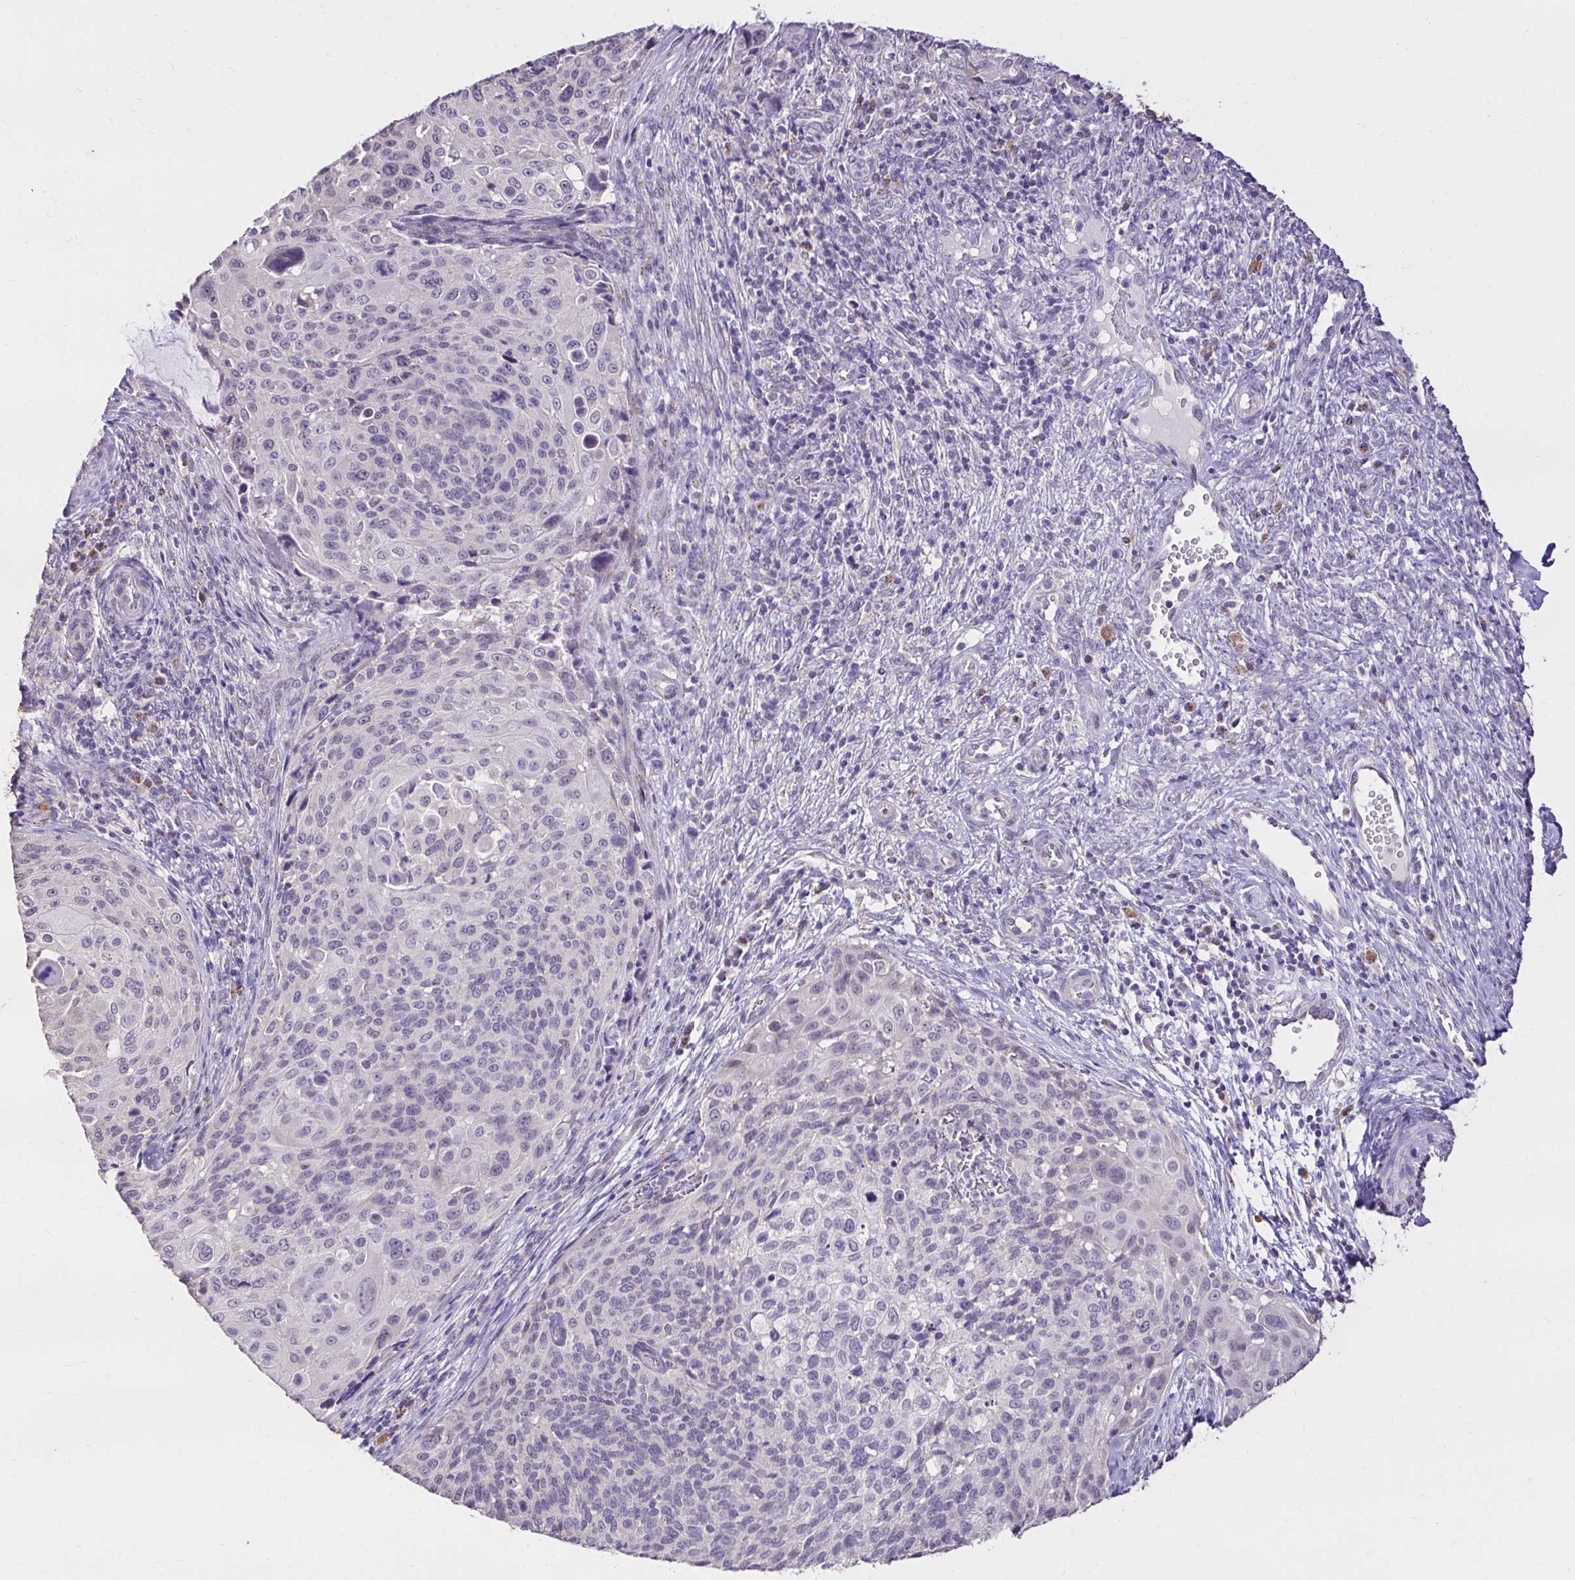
{"staining": {"intensity": "negative", "quantity": "none", "location": "none"}, "tissue": "cervical cancer", "cell_type": "Tumor cells", "image_type": "cancer", "snomed": [{"axis": "morphology", "description": "Squamous cell carcinoma, NOS"}, {"axis": "topography", "description": "Cervix"}], "caption": "High magnification brightfield microscopy of cervical squamous cell carcinoma stained with DAB (3,3'-diaminobenzidine) (brown) and counterstained with hematoxylin (blue): tumor cells show no significant positivity.", "gene": "KIAA1210", "patient": {"sex": "female", "age": 49}}